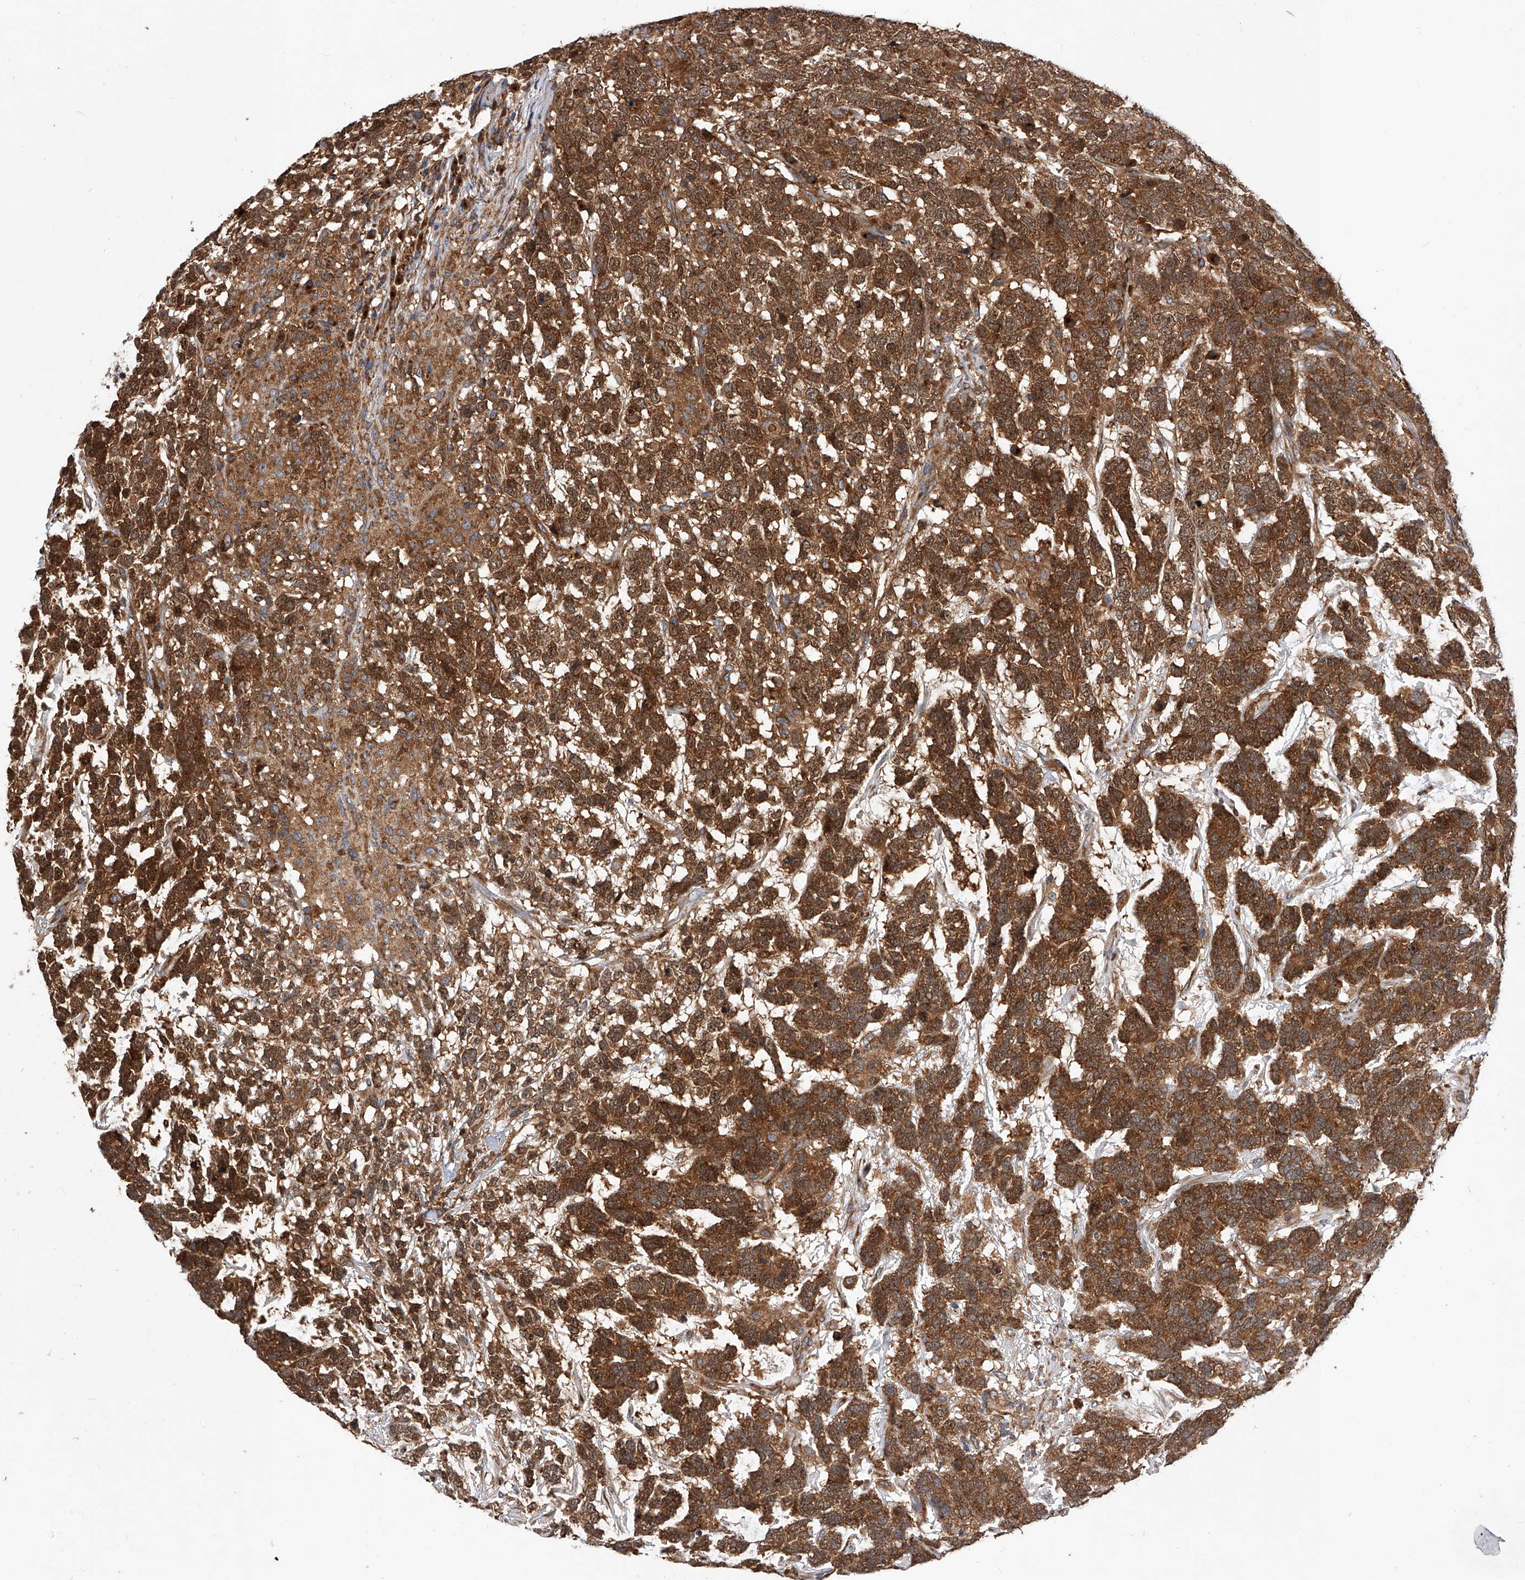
{"staining": {"intensity": "strong", "quantity": ">75%", "location": "cytoplasmic/membranous"}, "tissue": "testis cancer", "cell_type": "Tumor cells", "image_type": "cancer", "snomed": [{"axis": "morphology", "description": "Carcinoma, Embryonal, NOS"}, {"axis": "topography", "description": "Testis"}], "caption": "Brown immunohistochemical staining in human testis embryonal carcinoma reveals strong cytoplasmic/membranous expression in approximately >75% of tumor cells. The protein is stained brown, and the nuclei are stained in blue (DAB IHC with brightfield microscopy, high magnification).", "gene": "CFAP410", "patient": {"sex": "male", "age": 26}}